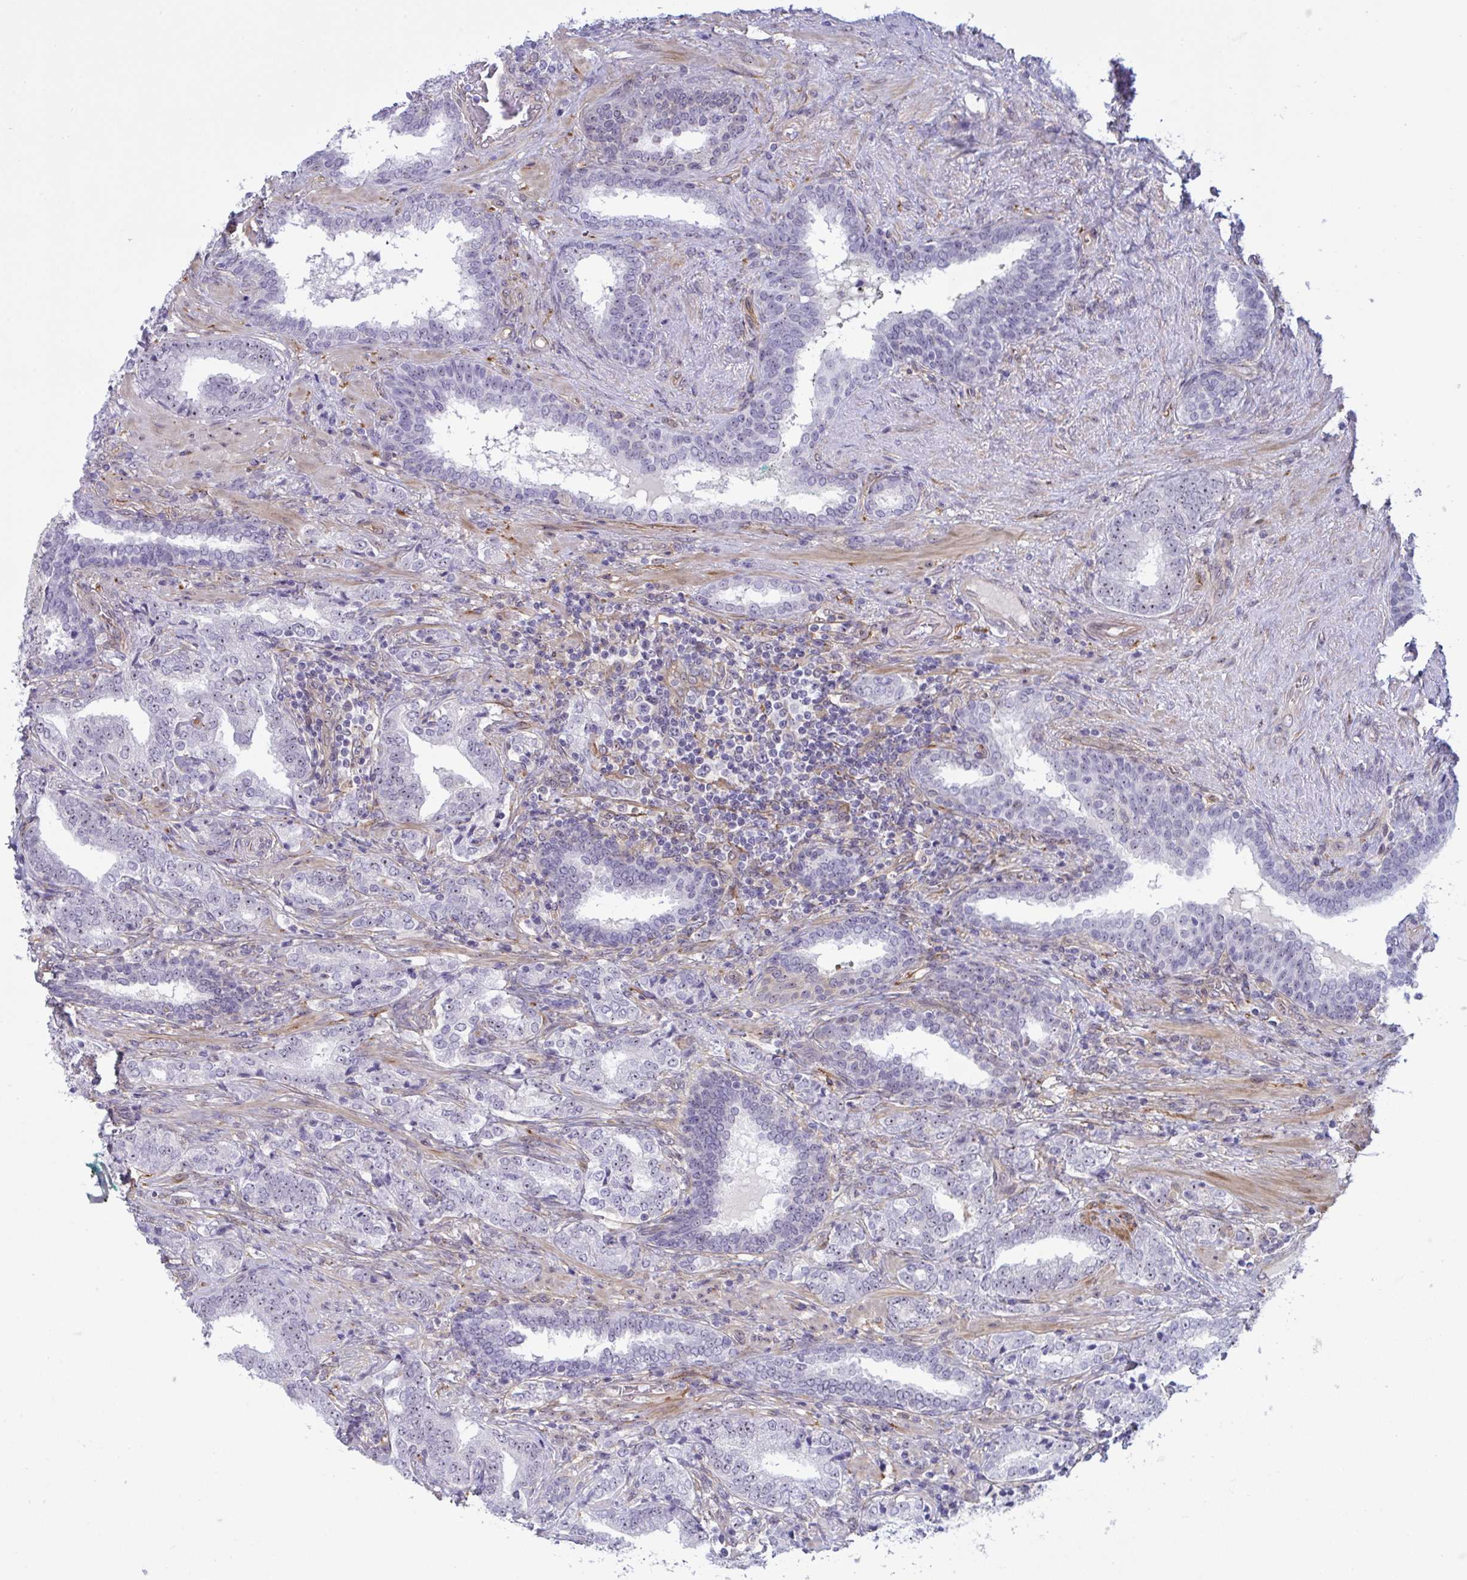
{"staining": {"intensity": "negative", "quantity": "none", "location": "none"}, "tissue": "prostate cancer", "cell_type": "Tumor cells", "image_type": "cancer", "snomed": [{"axis": "morphology", "description": "Adenocarcinoma, High grade"}, {"axis": "topography", "description": "Prostate"}], "caption": "A high-resolution micrograph shows immunohistochemistry (IHC) staining of adenocarcinoma (high-grade) (prostate), which shows no significant staining in tumor cells.", "gene": "PRRT4", "patient": {"sex": "male", "age": 72}}